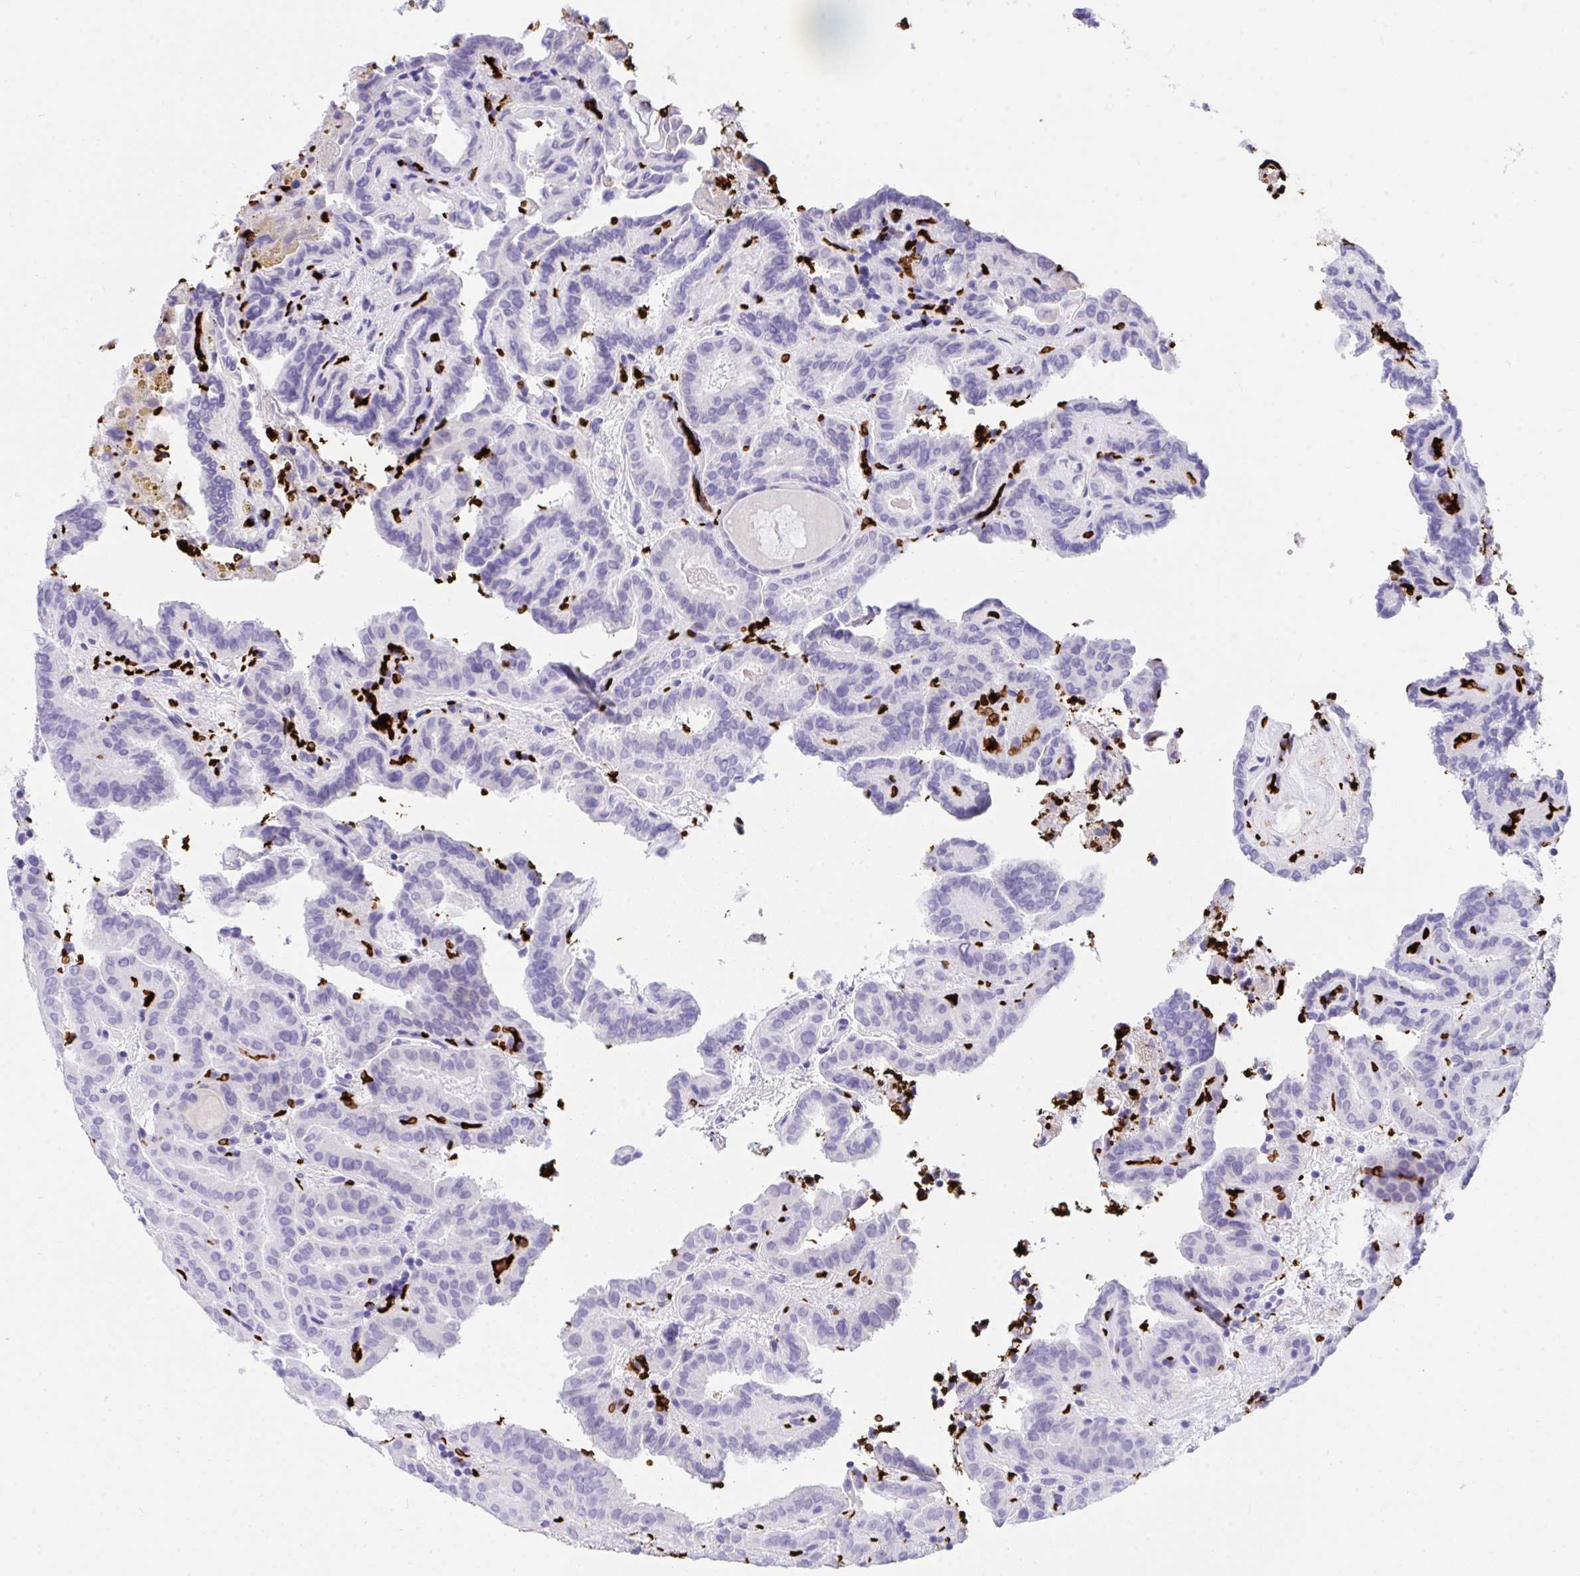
{"staining": {"intensity": "negative", "quantity": "none", "location": "none"}, "tissue": "thyroid cancer", "cell_type": "Tumor cells", "image_type": "cancer", "snomed": [{"axis": "morphology", "description": "Papillary adenocarcinoma, NOS"}, {"axis": "topography", "description": "Thyroid gland"}], "caption": "An immunohistochemistry (IHC) image of papillary adenocarcinoma (thyroid) is shown. There is no staining in tumor cells of papillary adenocarcinoma (thyroid).", "gene": "ANK1", "patient": {"sex": "female", "age": 46}}